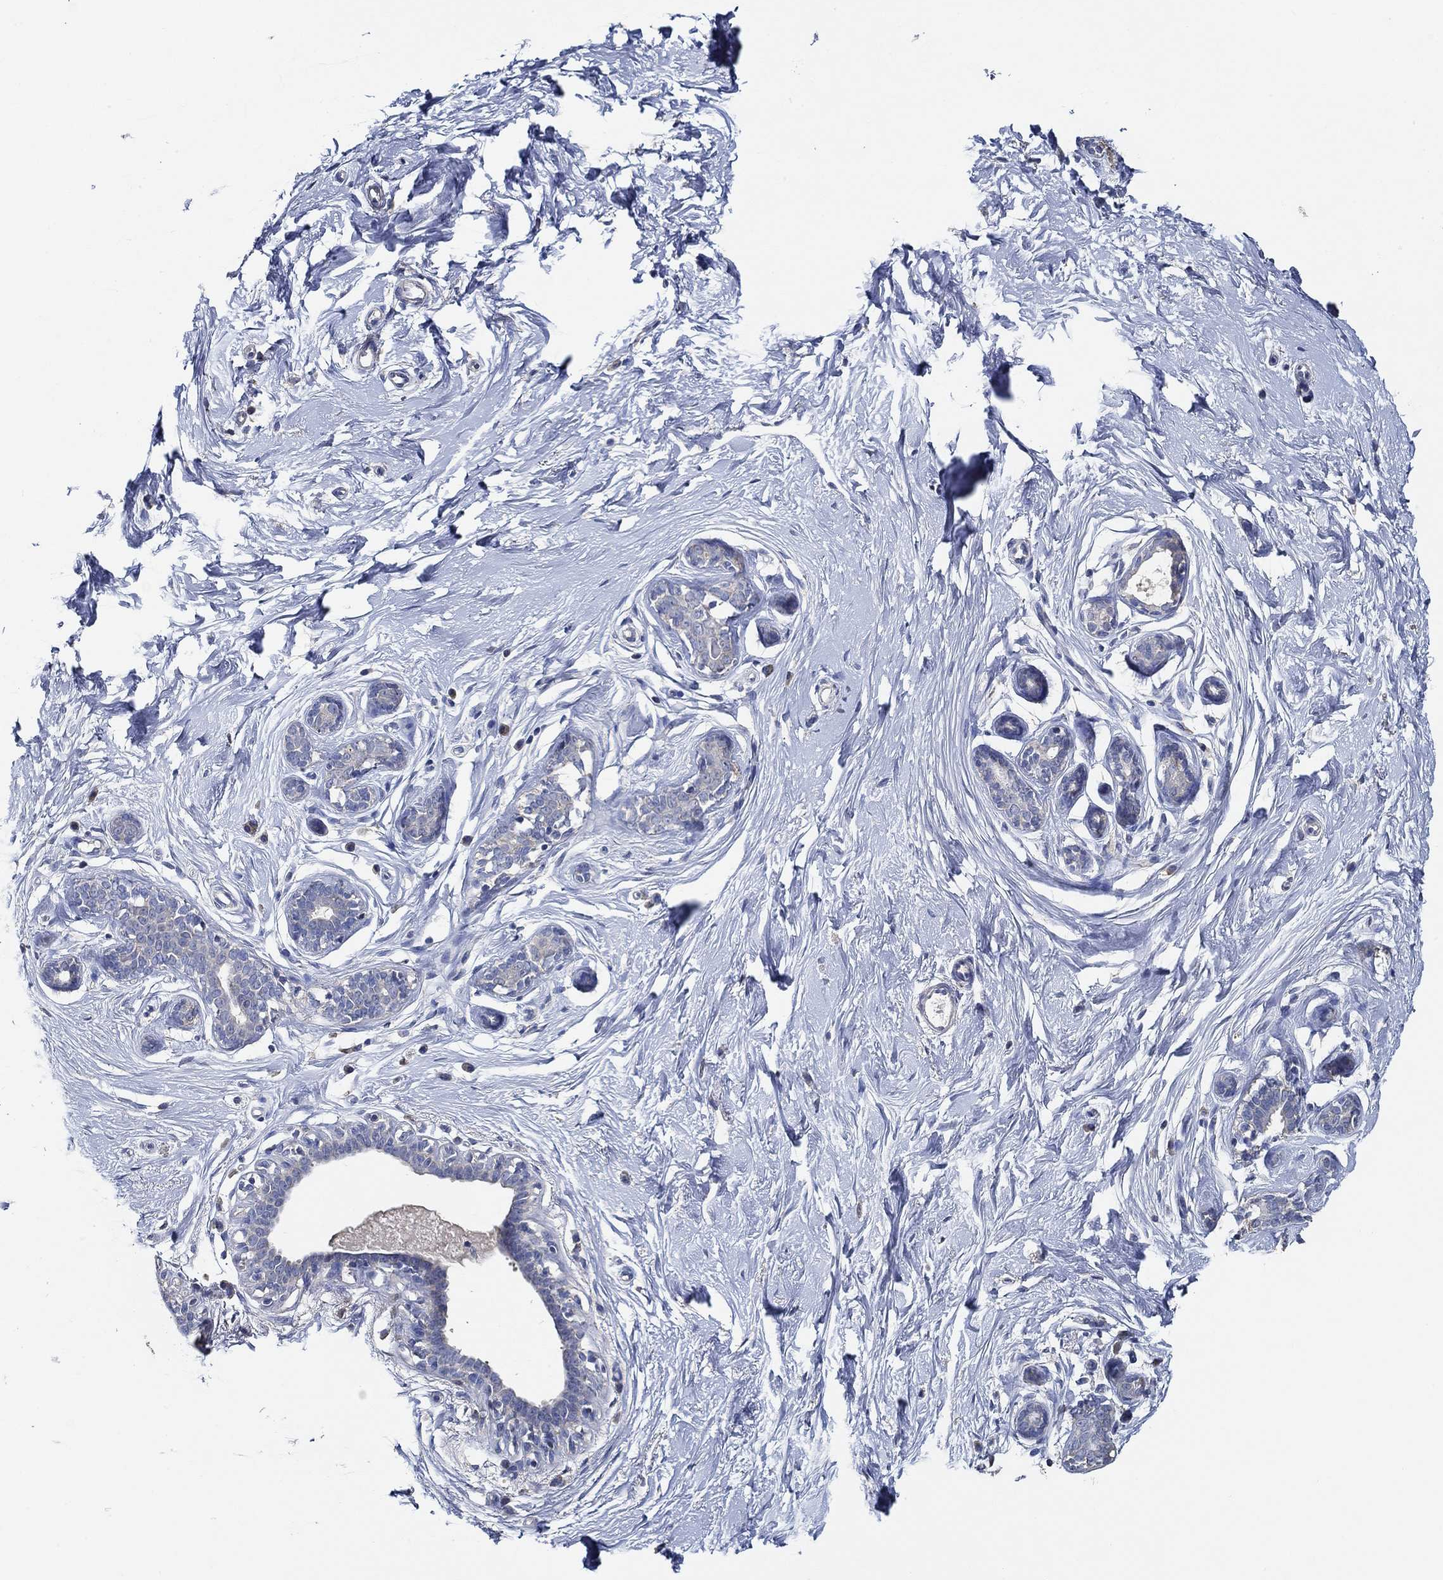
{"staining": {"intensity": "negative", "quantity": "none", "location": "none"}, "tissue": "breast", "cell_type": "Adipocytes", "image_type": "normal", "snomed": [{"axis": "morphology", "description": "Normal tissue, NOS"}, {"axis": "topography", "description": "Breast"}], "caption": "DAB immunohistochemical staining of benign human breast exhibits no significant staining in adipocytes.", "gene": "DOCK3", "patient": {"sex": "female", "age": 37}}